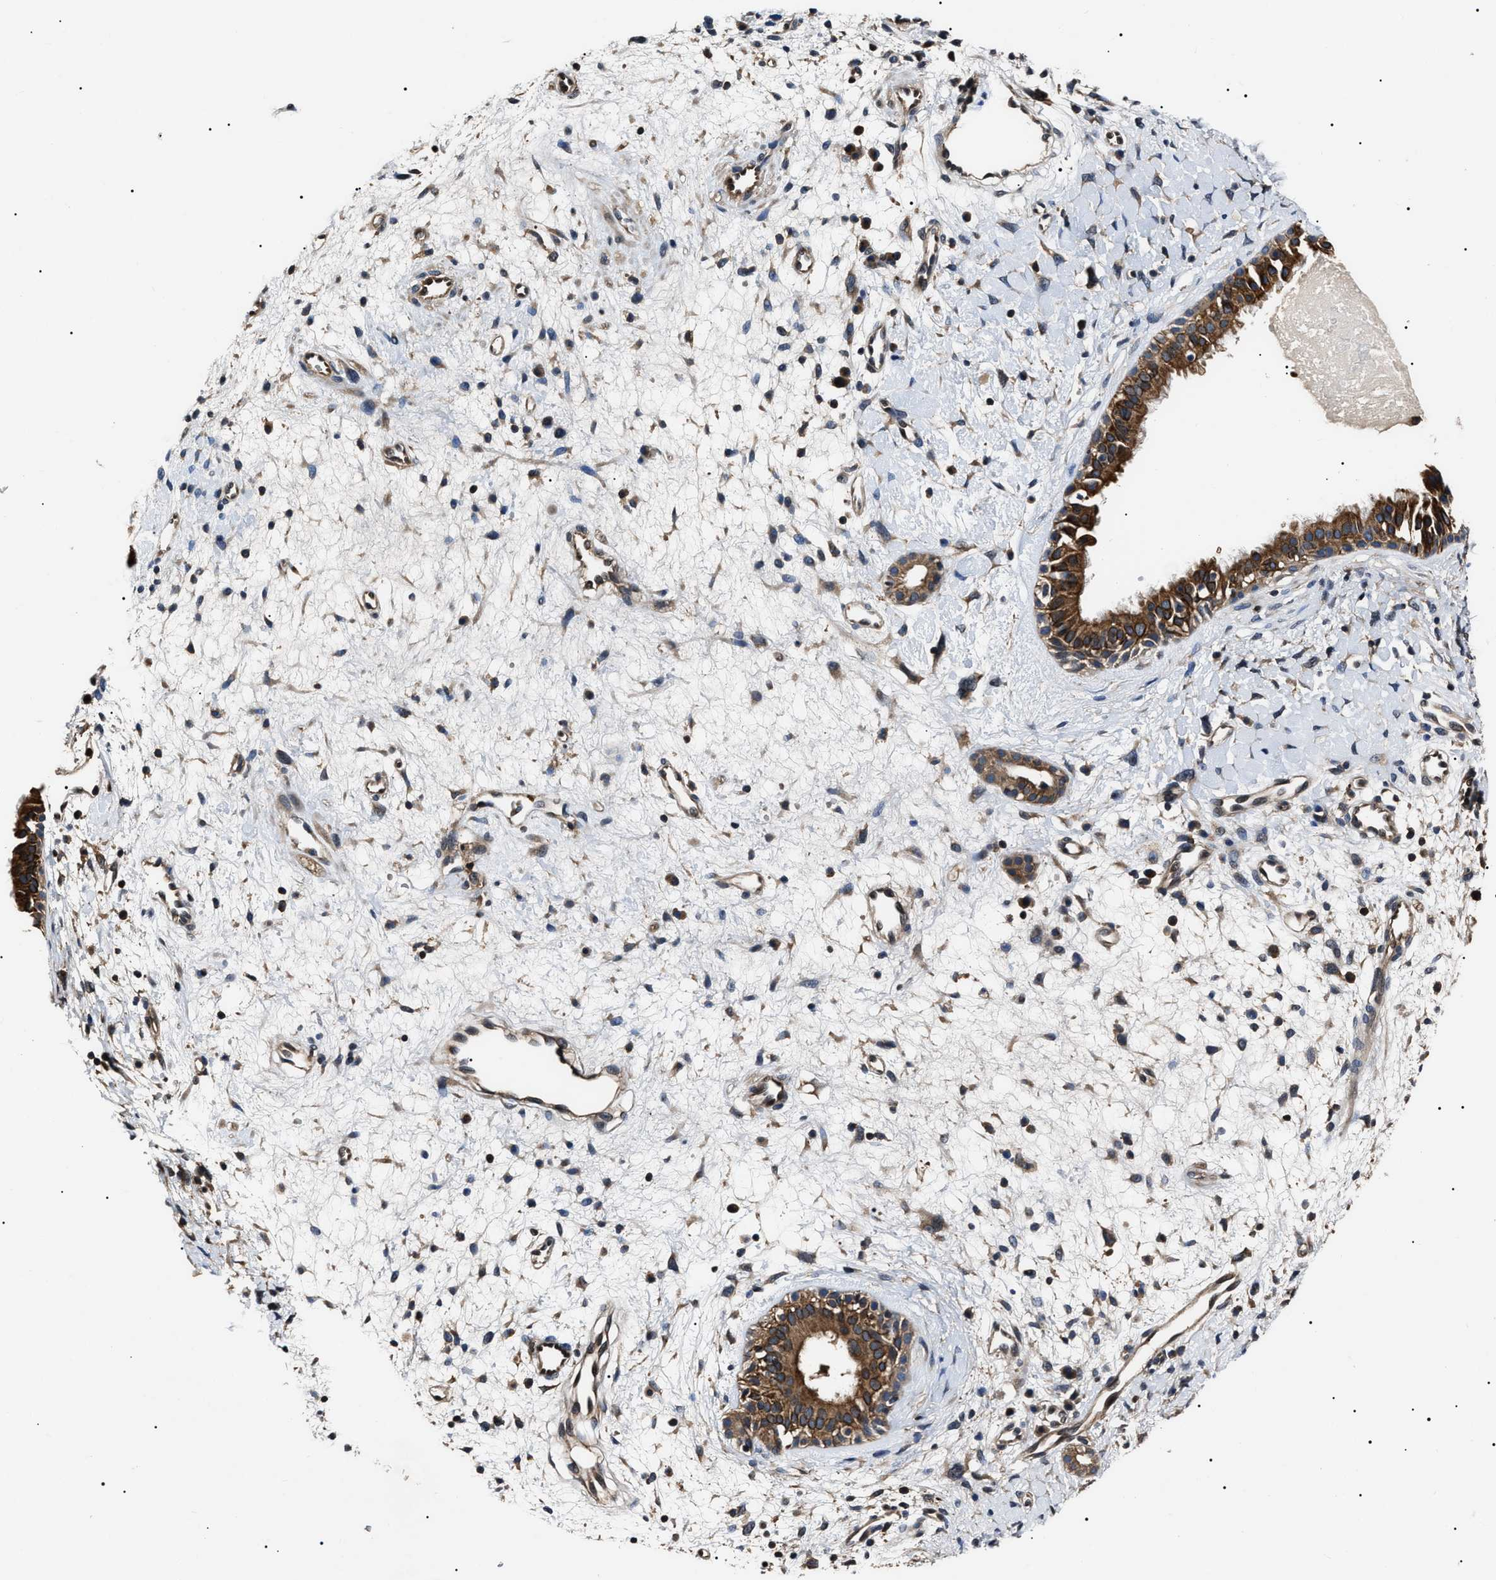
{"staining": {"intensity": "moderate", "quantity": ">75%", "location": "cytoplasmic/membranous"}, "tissue": "nasopharynx", "cell_type": "Respiratory epithelial cells", "image_type": "normal", "snomed": [{"axis": "morphology", "description": "Normal tissue, NOS"}, {"axis": "topography", "description": "Nasopharynx"}], "caption": "Unremarkable nasopharynx demonstrates moderate cytoplasmic/membranous staining in approximately >75% of respiratory epithelial cells, visualized by immunohistochemistry.", "gene": "CCT8", "patient": {"sex": "male", "age": 22}}